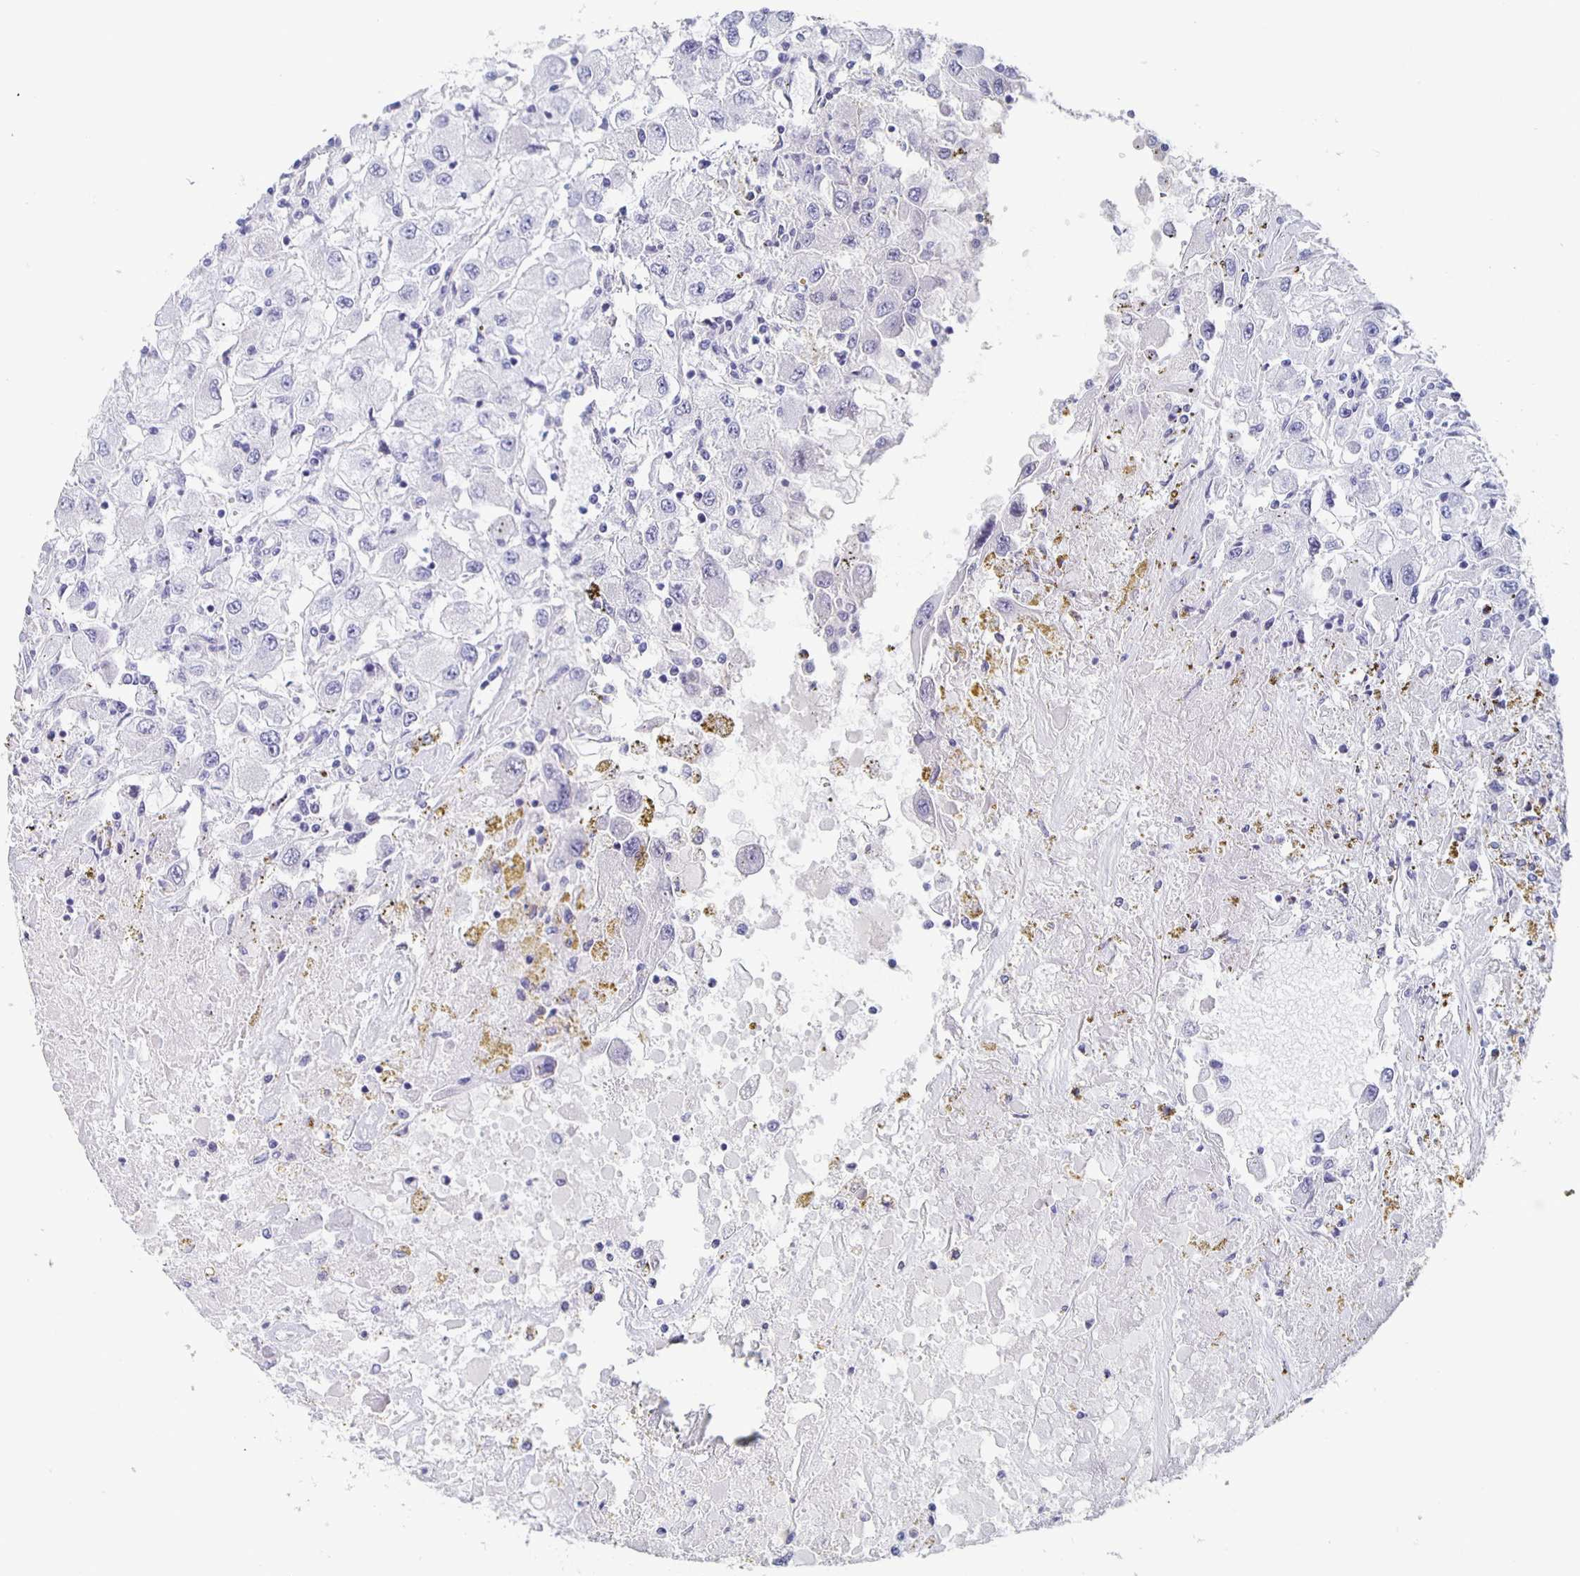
{"staining": {"intensity": "negative", "quantity": "none", "location": "none"}, "tissue": "renal cancer", "cell_type": "Tumor cells", "image_type": "cancer", "snomed": [{"axis": "morphology", "description": "Adenocarcinoma, NOS"}, {"axis": "topography", "description": "Kidney"}], "caption": "High power microscopy micrograph of an immunohistochemistry micrograph of renal cancer (adenocarcinoma), revealing no significant staining in tumor cells. Nuclei are stained in blue.", "gene": "CCDC17", "patient": {"sex": "female", "age": 67}}